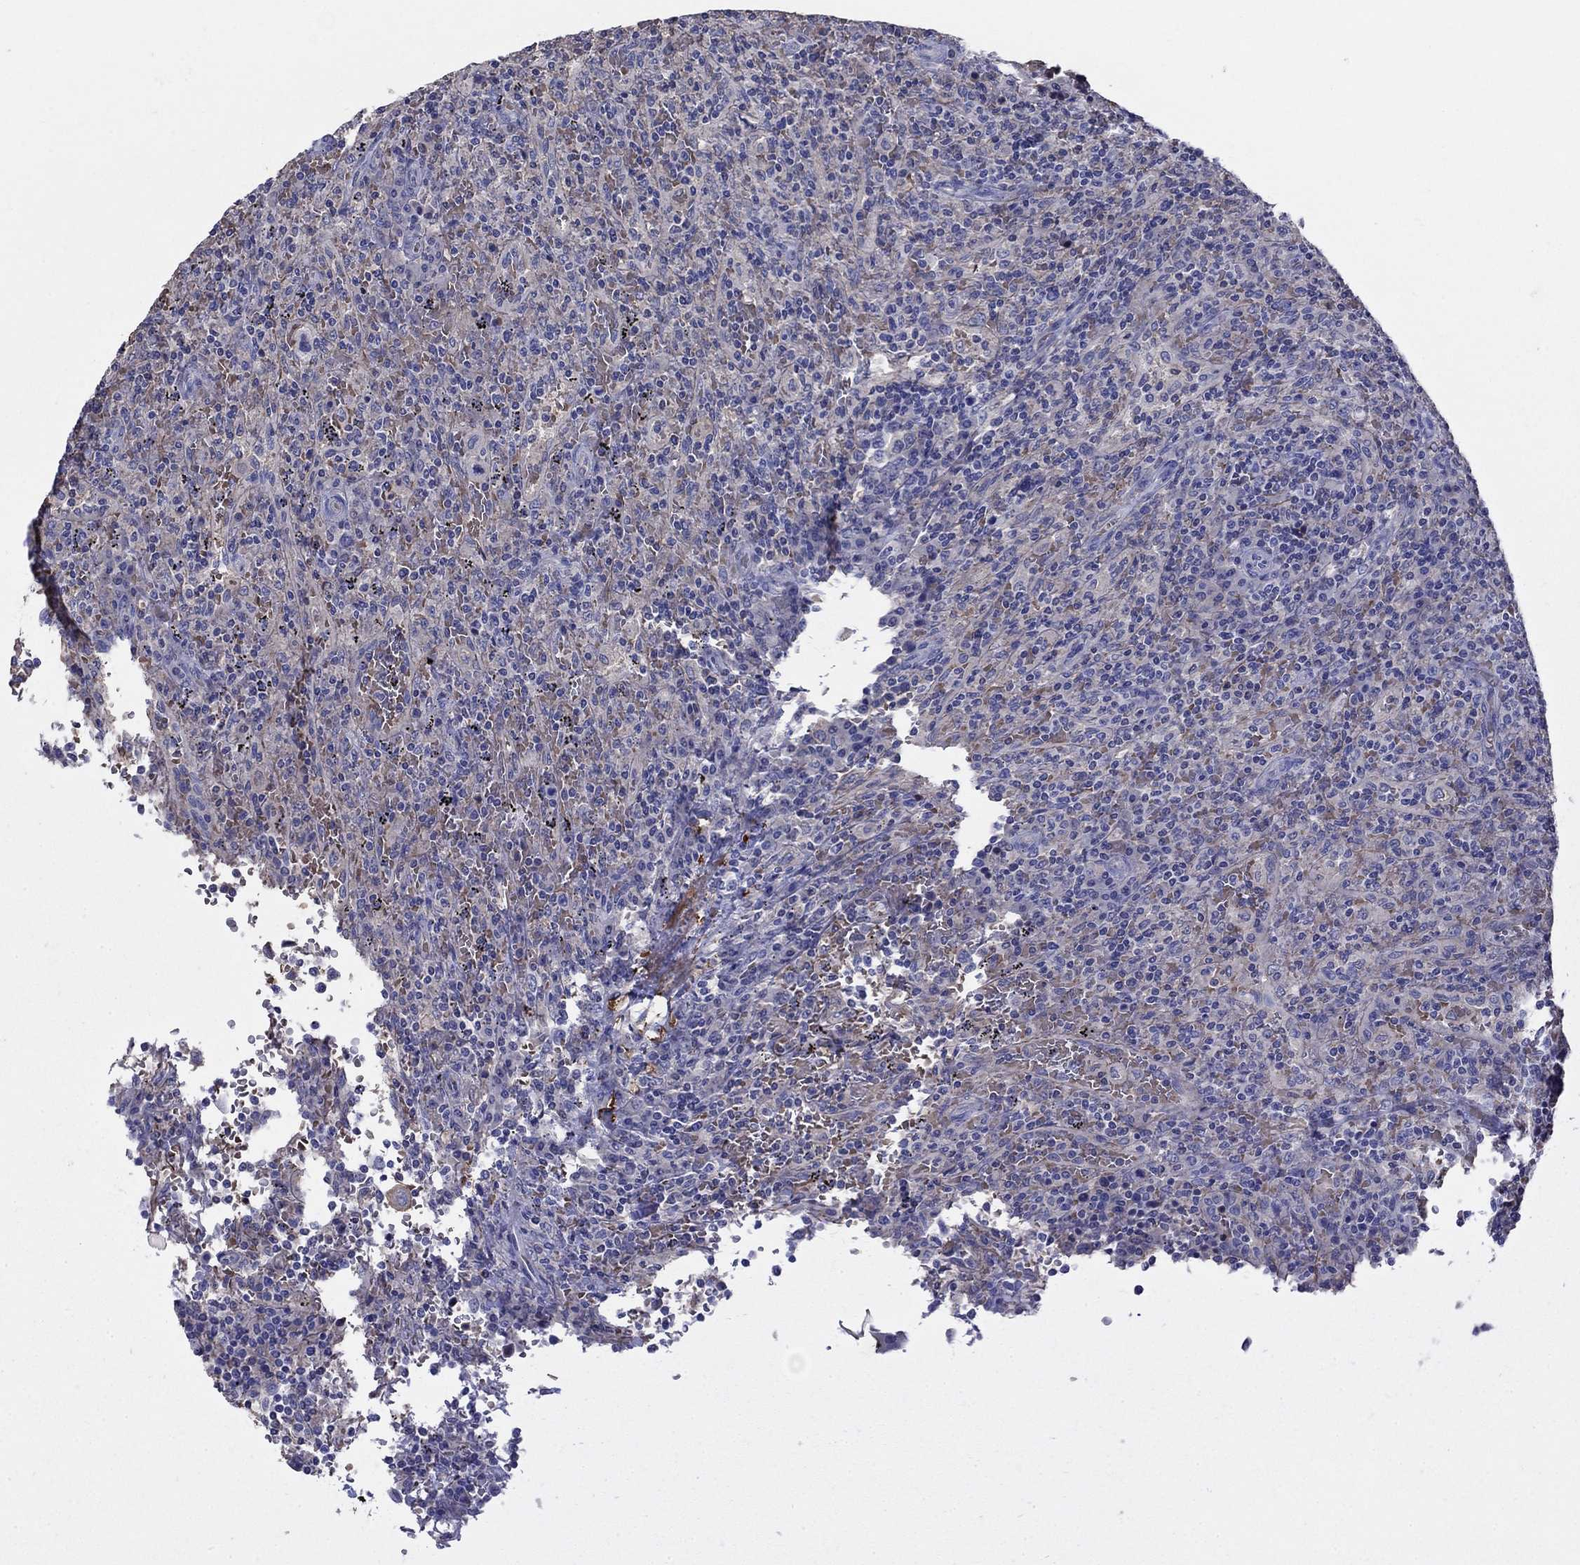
{"staining": {"intensity": "negative", "quantity": "none", "location": "none"}, "tissue": "lymphoma", "cell_type": "Tumor cells", "image_type": "cancer", "snomed": [{"axis": "morphology", "description": "Malignant lymphoma, non-Hodgkin's type, Low grade"}, {"axis": "topography", "description": "Spleen"}], "caption": "There is no significant positivity in tumor cells of low-grade malignant lymphoma, non-Hodgkin's type.", "gene": "FLNC", "patient": {"sex": "male", "age": 62}}